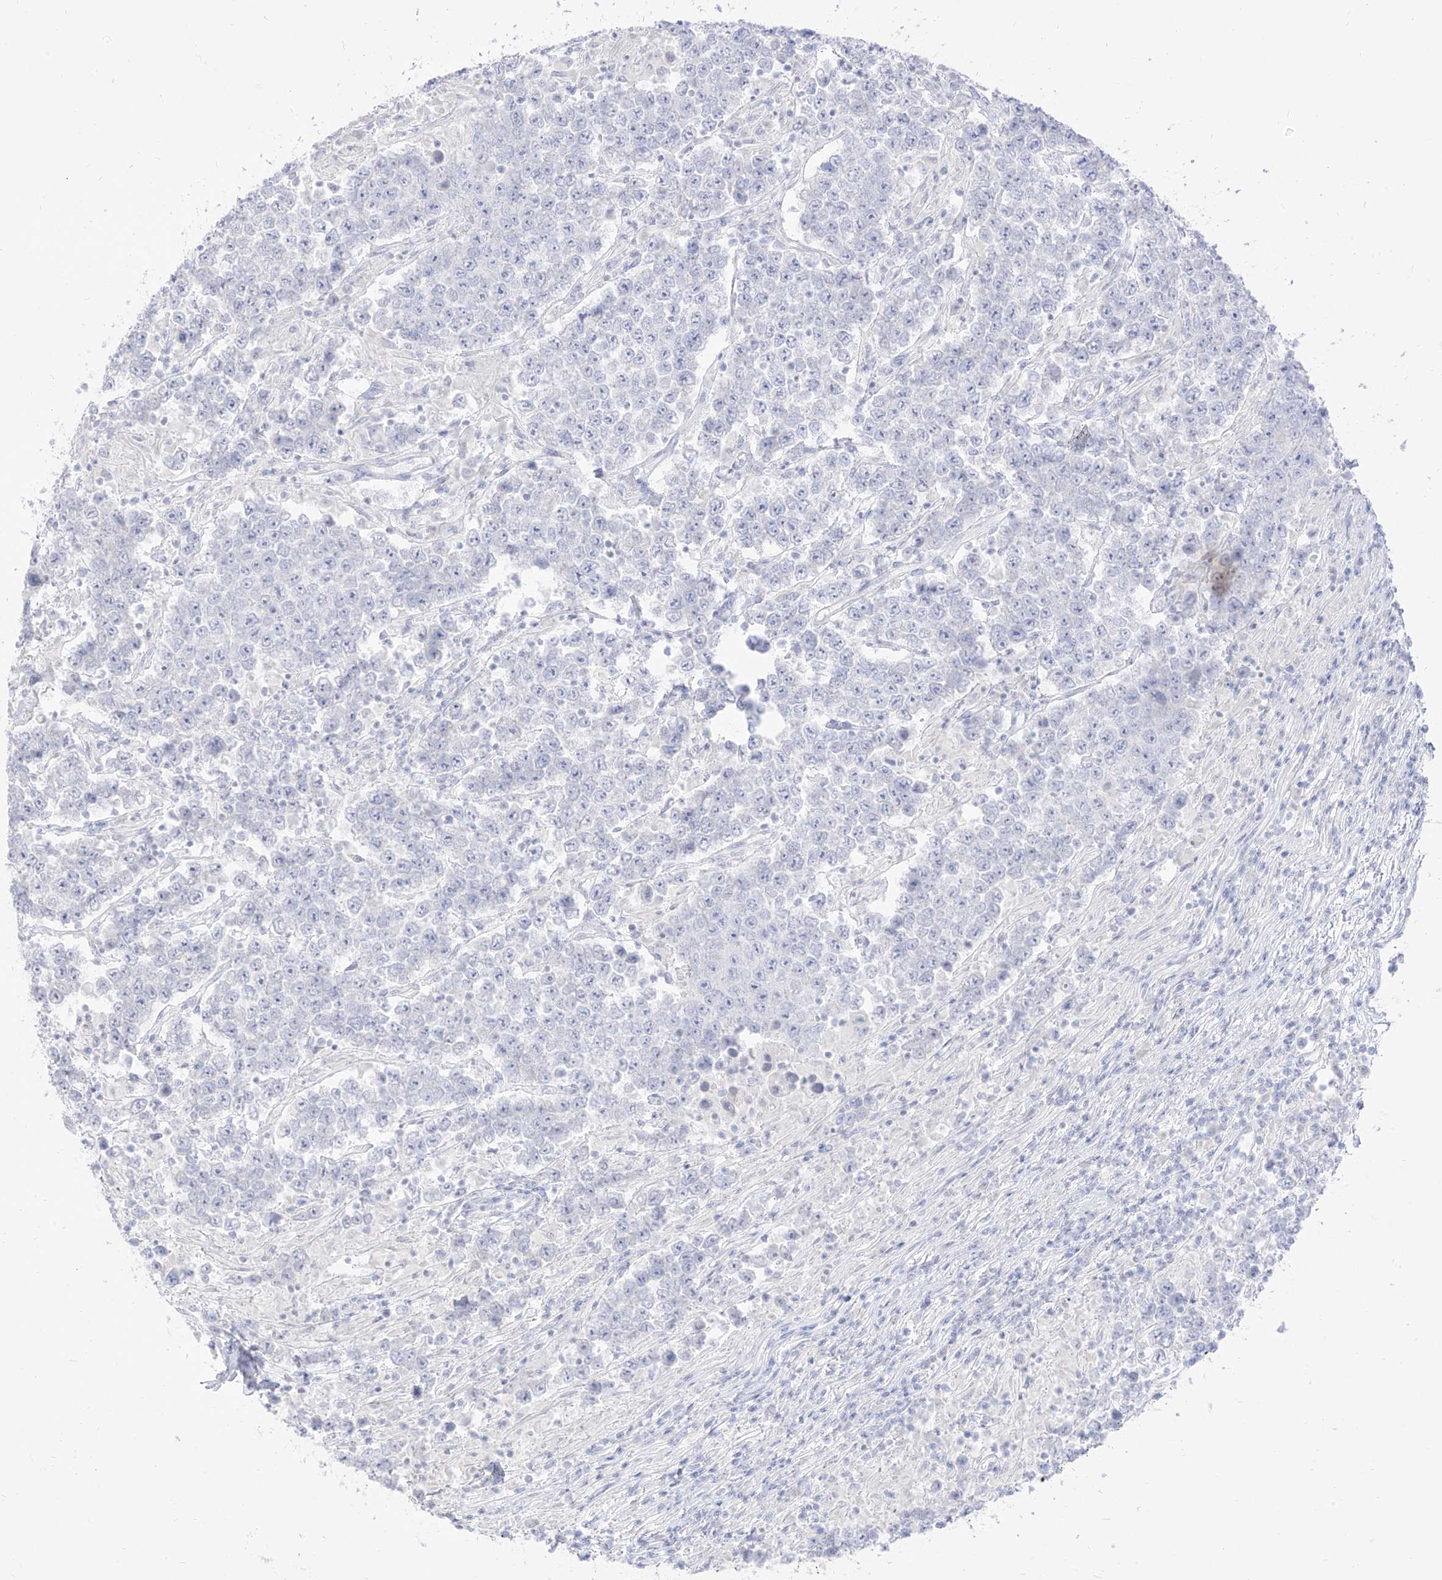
{"staining": {"intensity": "negative", "quantity": "none", "location": "none"}, "tissue": "testis cancer", "cell_type": "Tumor cells", "image_type": "cancer", "snomed": [{"axis": "morphology", "description": "Normal tissue, NOS"}, {"axis": "morphology", "description": "Urothelial carcinoma, High grade"}, {"axis": "morphology", "description": "Seminoma, NOS"}, {"axis": "morphology", "description": "Carcinoma, Embryonal, NOS"}, {"axis": "topography", "description": "Urinary bladder"}, {"axis": "topography", "description": "Testis"}], "caption": "Immunohistochemistry (IHC) of testis cancer (high-grade urothelial carcinoma) exhibits no staining in tumor cells.", "gene": "ARHGEF40", "patient": {"sex": "male", "age": 41}}